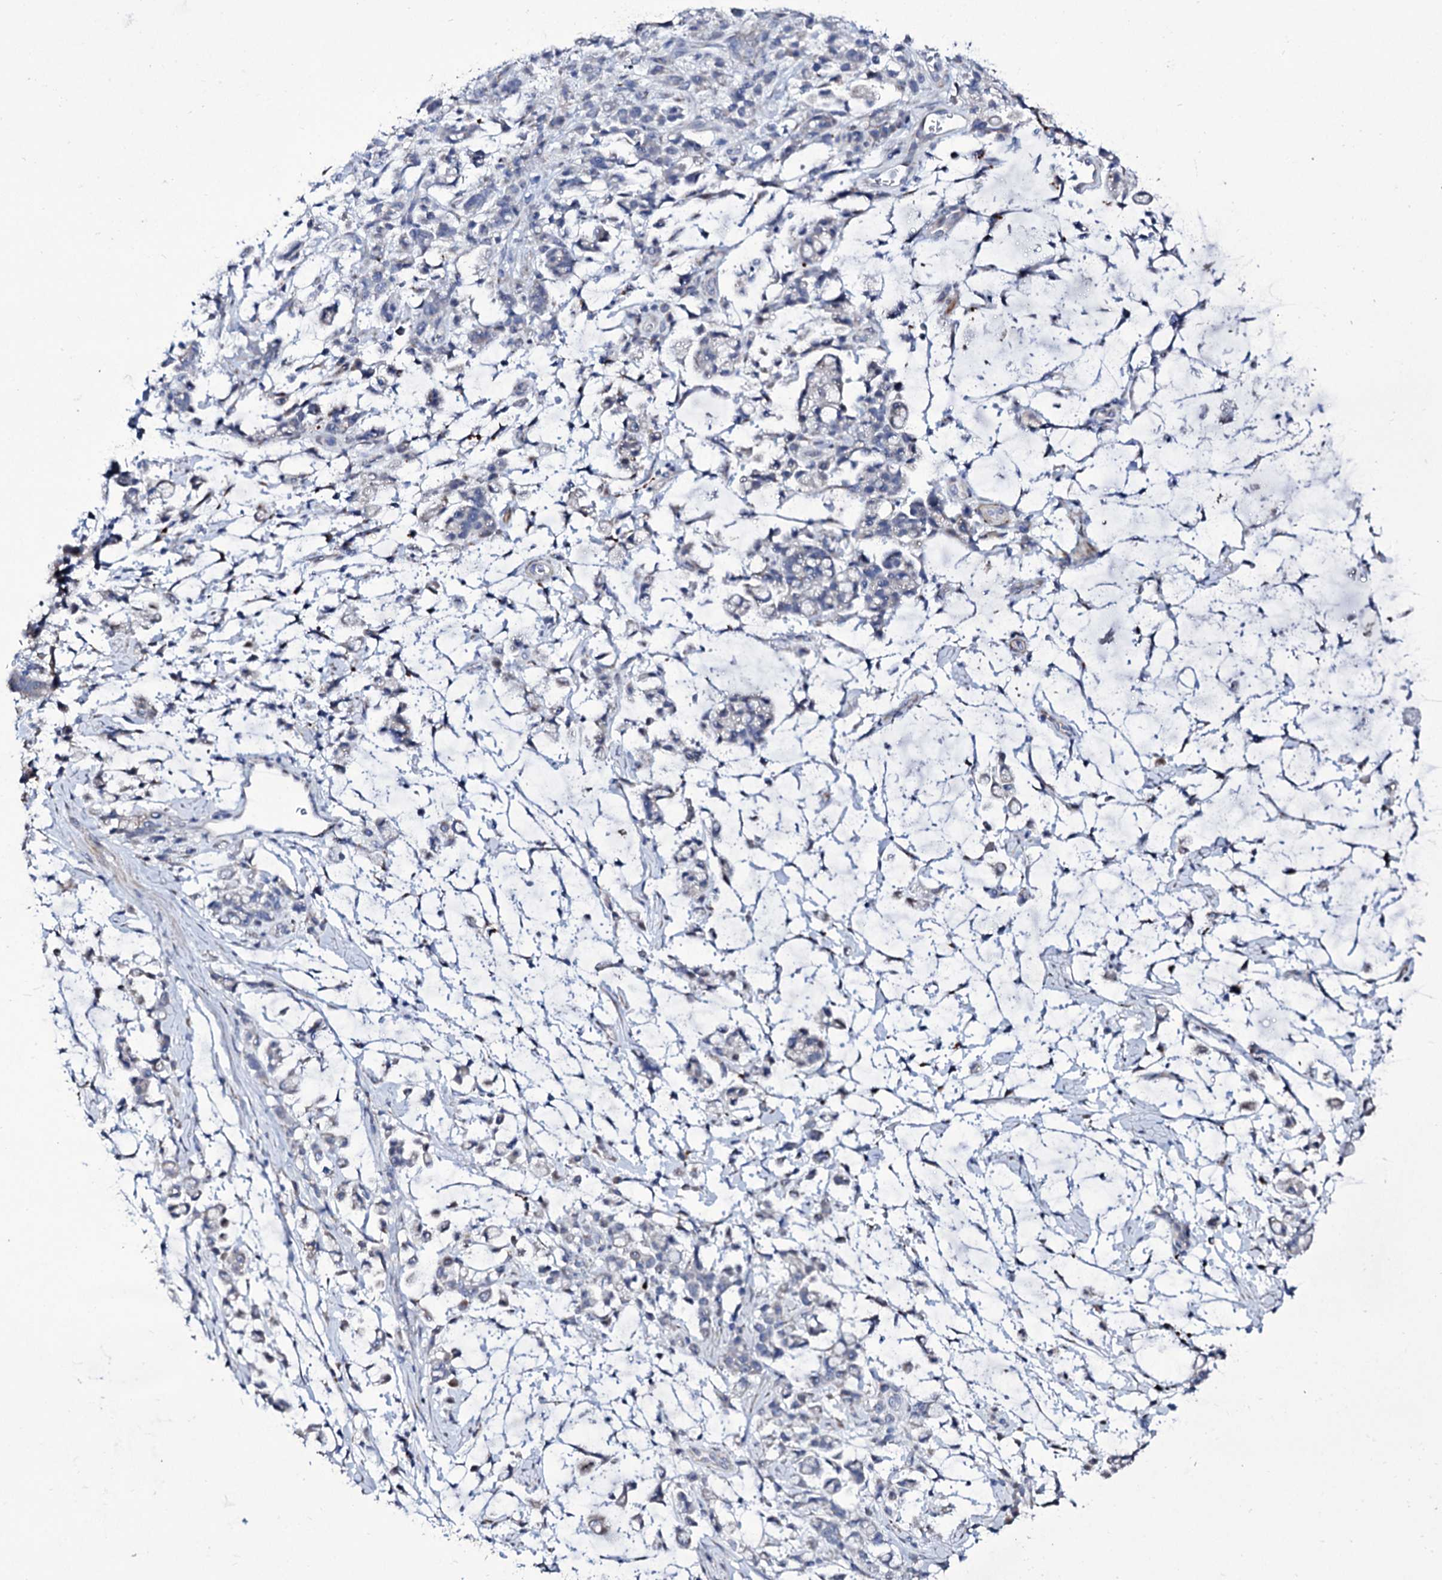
{"staining": {"intensity": "negative", "quantity": "none", "location": "none"}, "tissue": "stomach cancer", "cell_type": "Tumor cells", "image_type": "cancer", "snomed": [{"axis": "morphology", "description": "Adenocarcinoma, NOS"}, {"axis": "topography", "description": "Stomach"}], "caption": "Photomicrograph shows no significant protein expression in tumor cells of stomach cancer.", "gene": "TUBGCP5", "patient": {"sex": "female", "age": 60}}